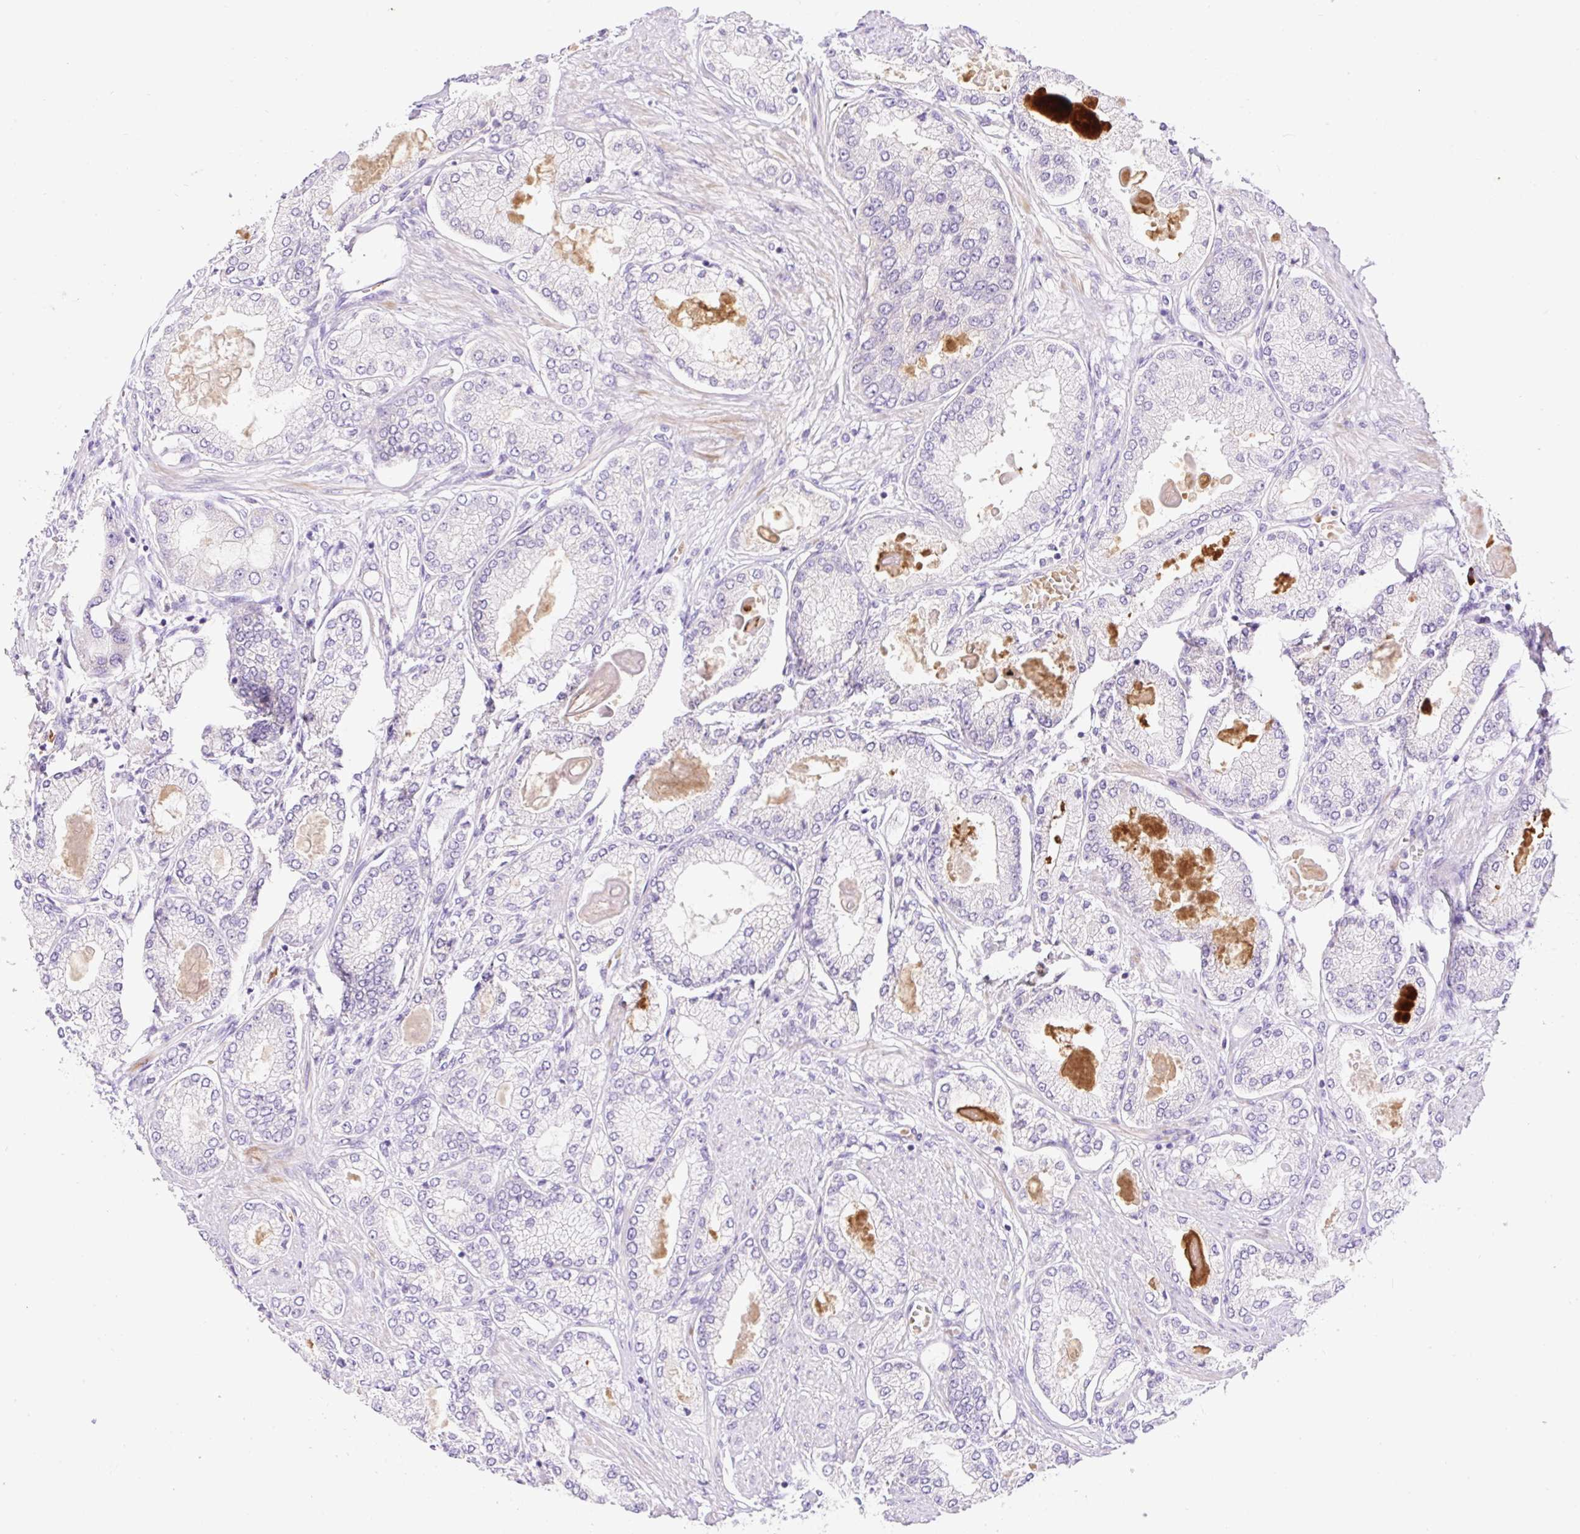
{"staining": {"intensity": "negative", "quantity": "none", "location": "none"}, "tissue": "prostate cancer", "cell_type": "Tumor cells", "image_type": "cancer", "snomed": [{"axis": "morphology", "description": "Adenocarcinoma, High grade"}, {"axis": "topography", "description": "Prostate"}], "caption": "There is no significant staining in tumor cells of prostate cancer (high-grade adenocarcinoma). Nuclei are stained in blue.", "gene": "LHFPL5", "patient": {"sex": "male", "age": 68}}